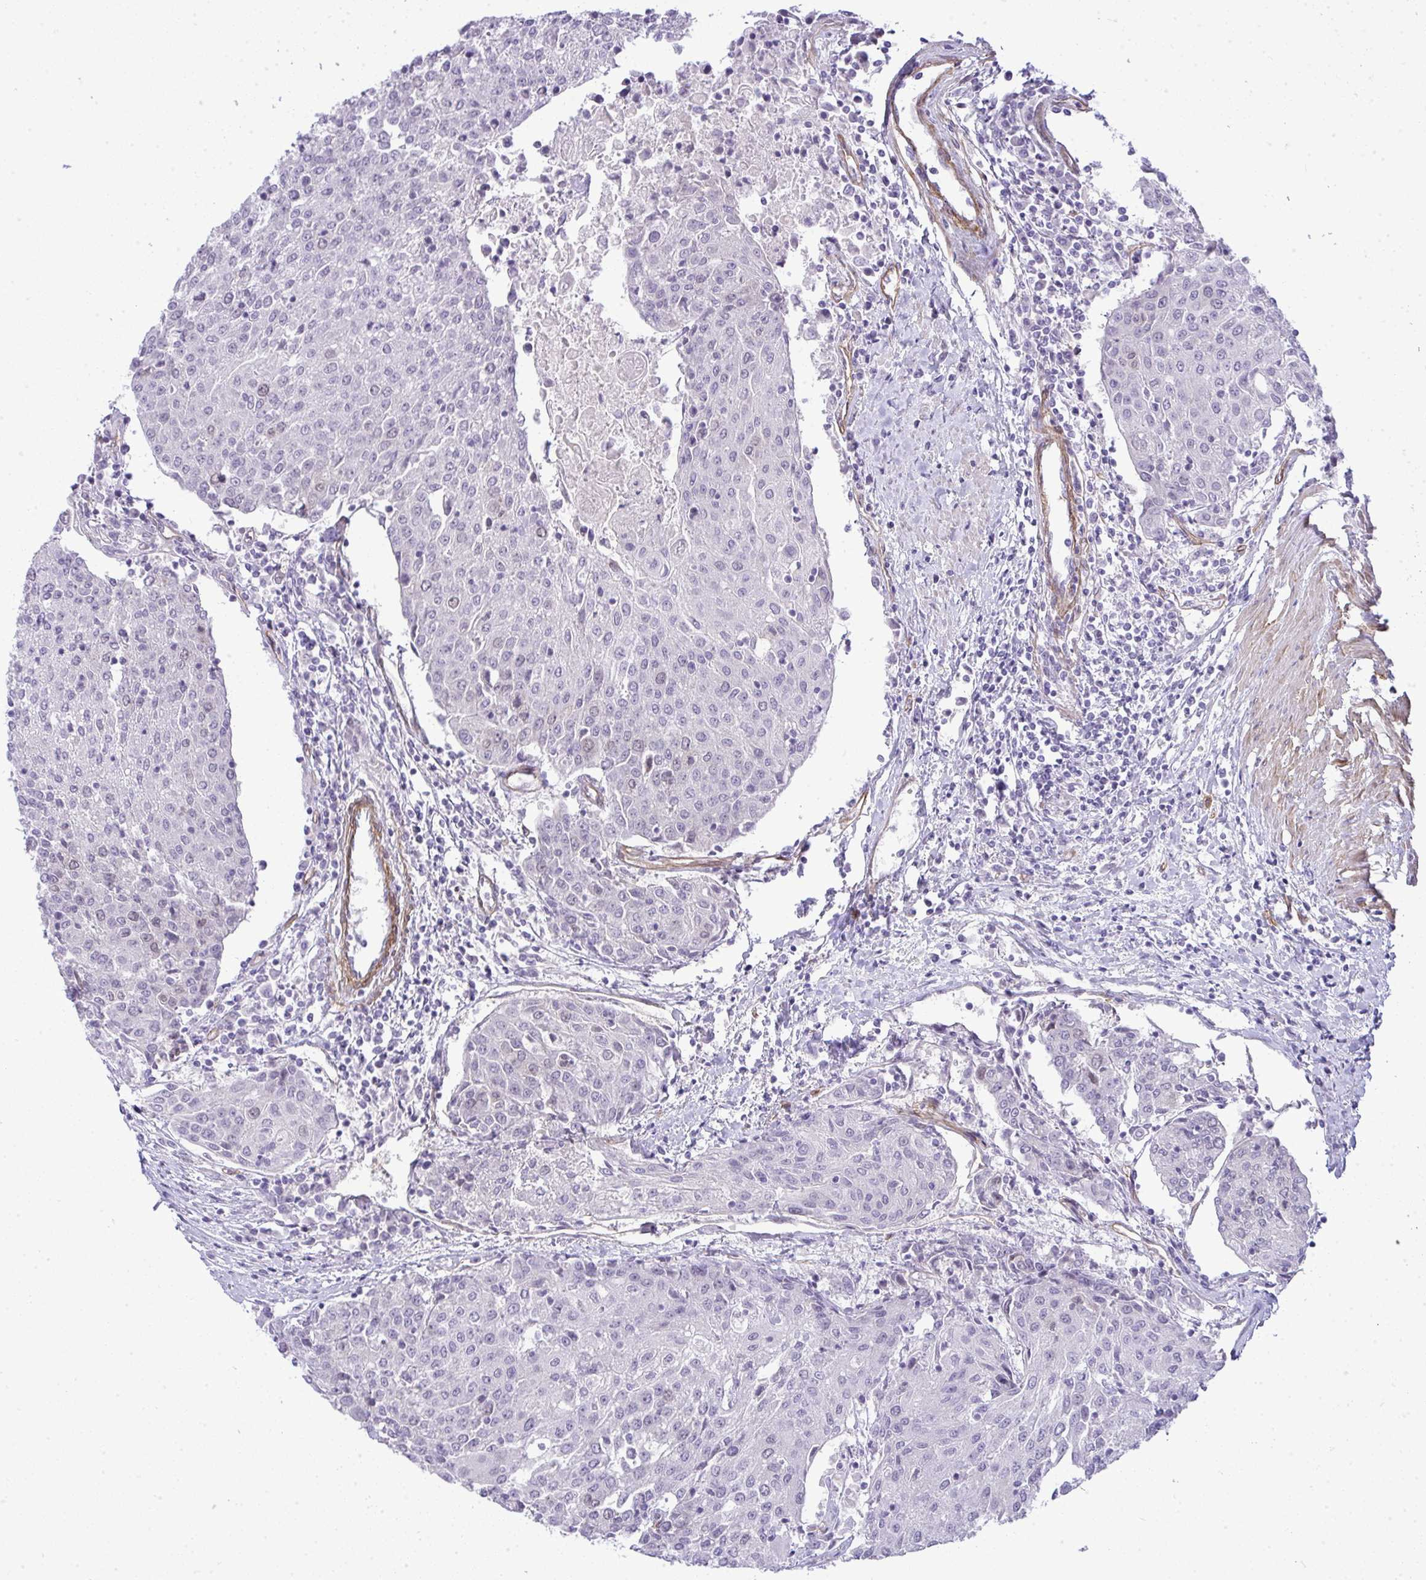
{"staining": {"intensity": "negative", "quantity": "none", "location": "none"}, "tissue": "urothelial cancer", "cell_type": "Tumor cells", "image_type": "cancer", "snomed": [{"axis": "morphology", "description": "Urothelial carcinoma, High grade"}, {"axis": "topography", "description": "Urinary bladder"}], "caption": "DAB (3,3'-diaminobenzidine) immunohistochemical staining of high-grade urothelial carcinoma shows no significant staining in tumor cells.", "gene": "UBE2S", "patient": {"sex": "female", "age": 85}}